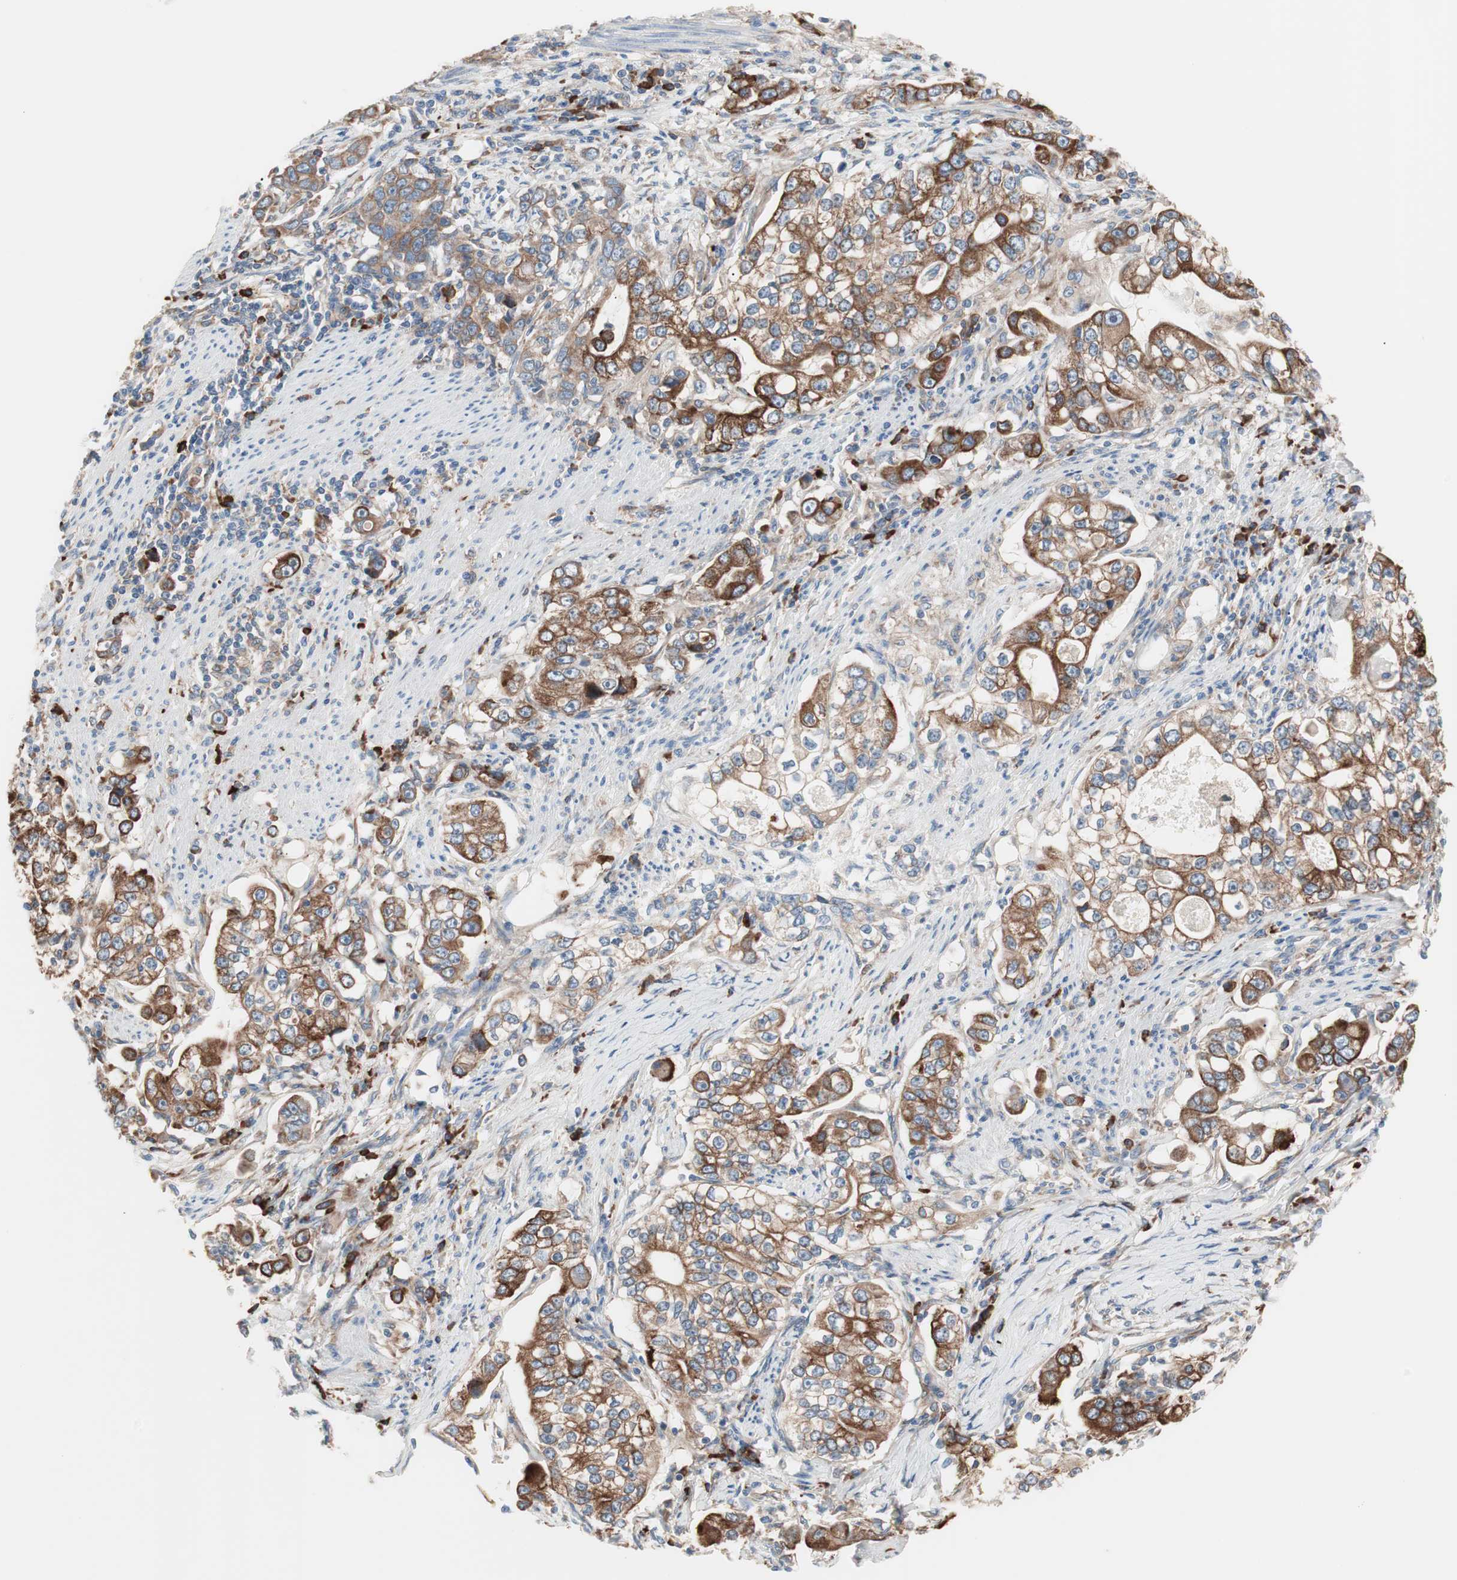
{"staining": {"intensity": "moderate", "quantity": ">75%", "location": "cytoplasmic/membranous"}, "tissue": "stomach cancer", "cell_type": "Tumor cells", "image_type": "cancer", "snomed": [{"axis": "morphology", "description": "Adenocarcinoma, NOS"}, {"axis": "topography", "description": "Stomach, lower"}], "caption": "This image reveals adenocarcinoma (stomach) stained with immunohistochemistry (IHC) to label a protein in brown. The cytoplasmic/membranous of tumor cells show moderate positivity for the protein. Nuclei are counter-stained blue.", "gene": "SLC27A4", "patient": {"sex": "female", "age": 72}}